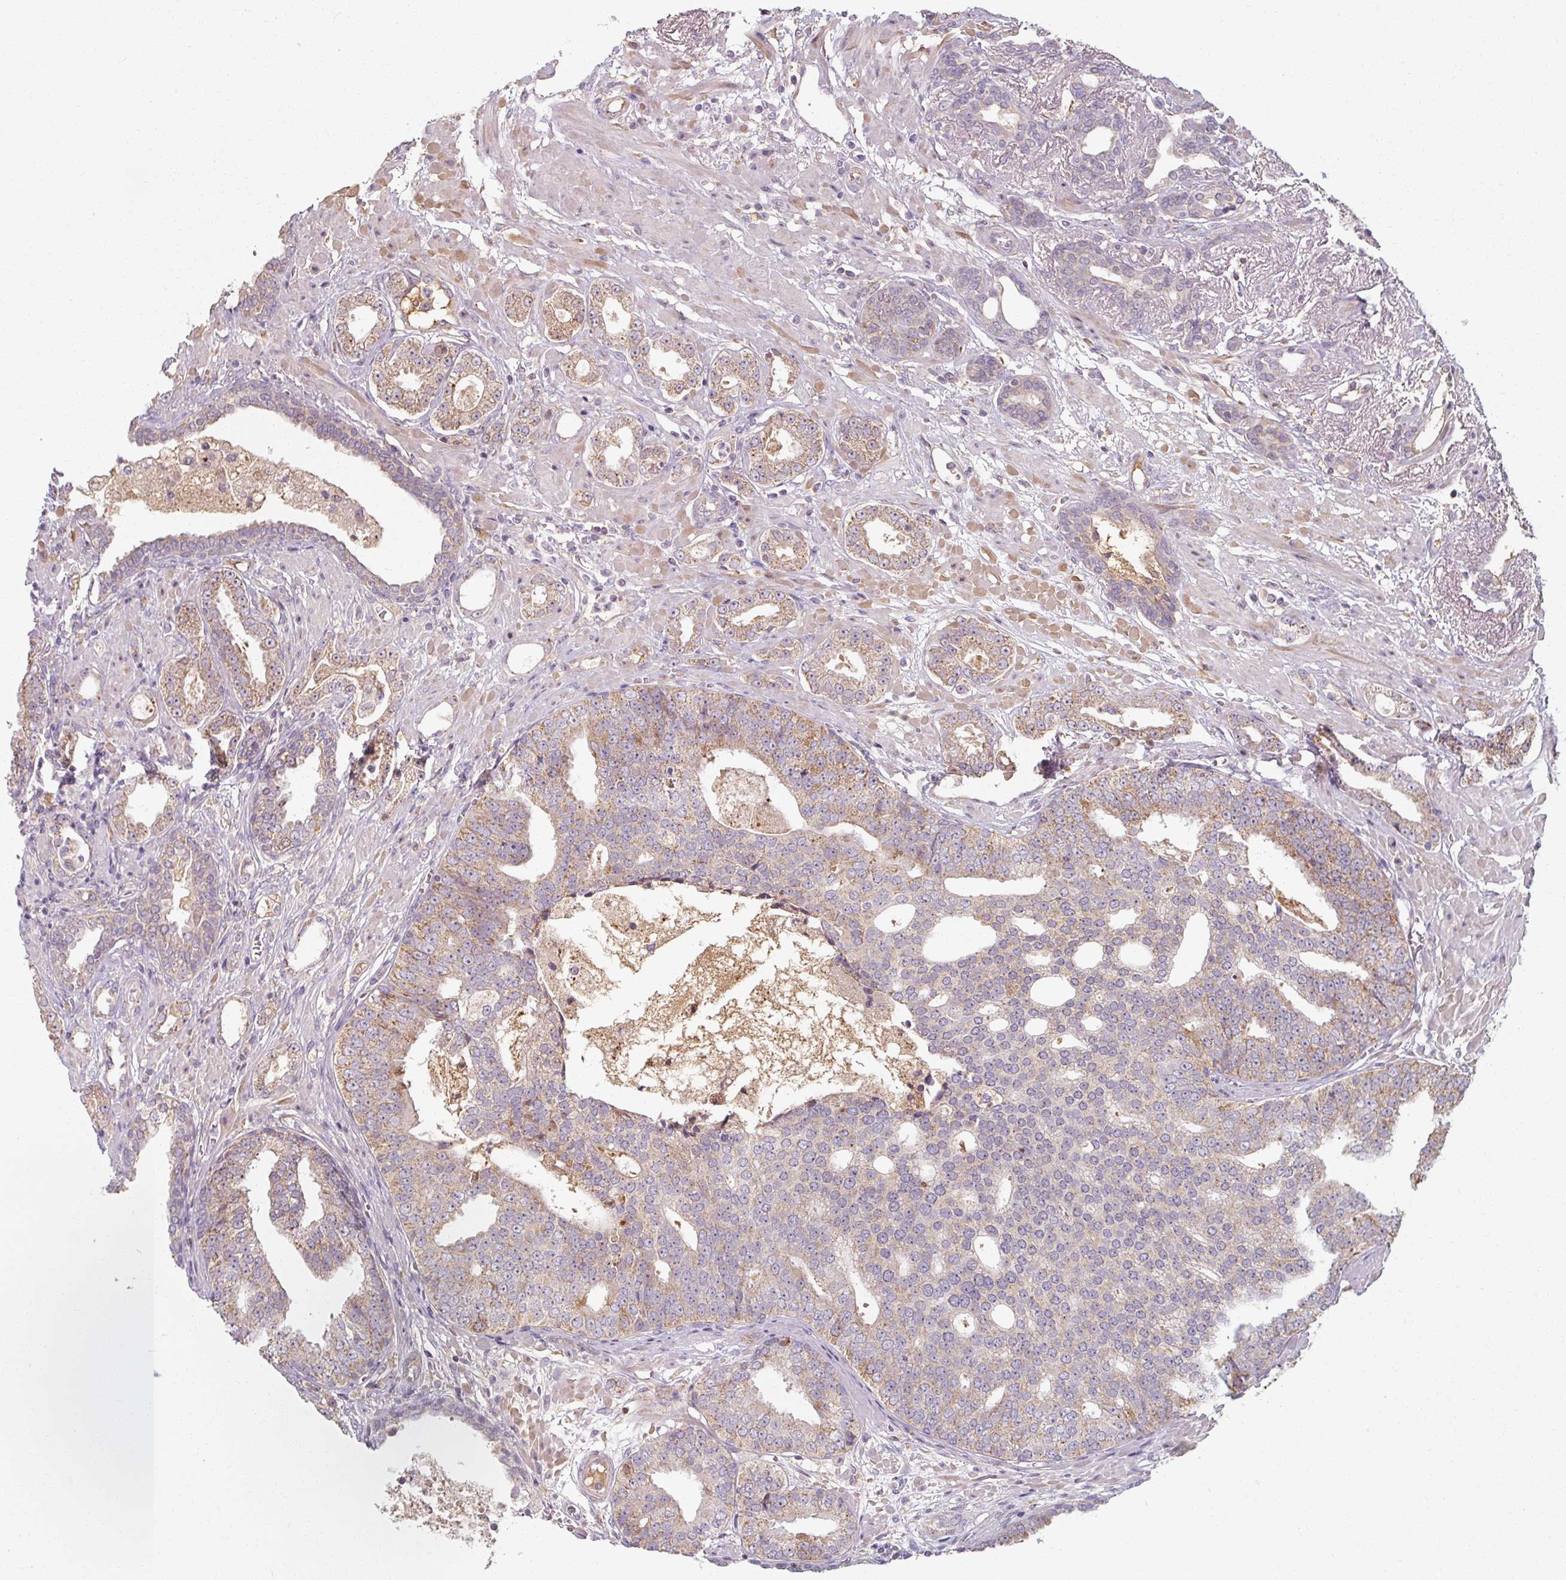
{"staining": {"intensity": "weak", "quantity": ">75%", "location": "cytoplasmic/membranous"}, "tissue": "prostate cancer", "cell_type": "Tumor cells", "image_type": "cancer", "snomed": [{"axis": "morphology", "description": "Adenocarcinoma, High grade"}, {"axis": "topography", "description": "Prostate"}], "caption": "High-power microscopy captured an immunohistochemistry (IHC) photomicrograph of adenocarcinoma (high-grade) (prostate), revealing weak cytoplasmic/membranous staining in about >75% of tumor cells.", "gene": "TSEN54", "patient": {"sex": "male", "age": 71}}